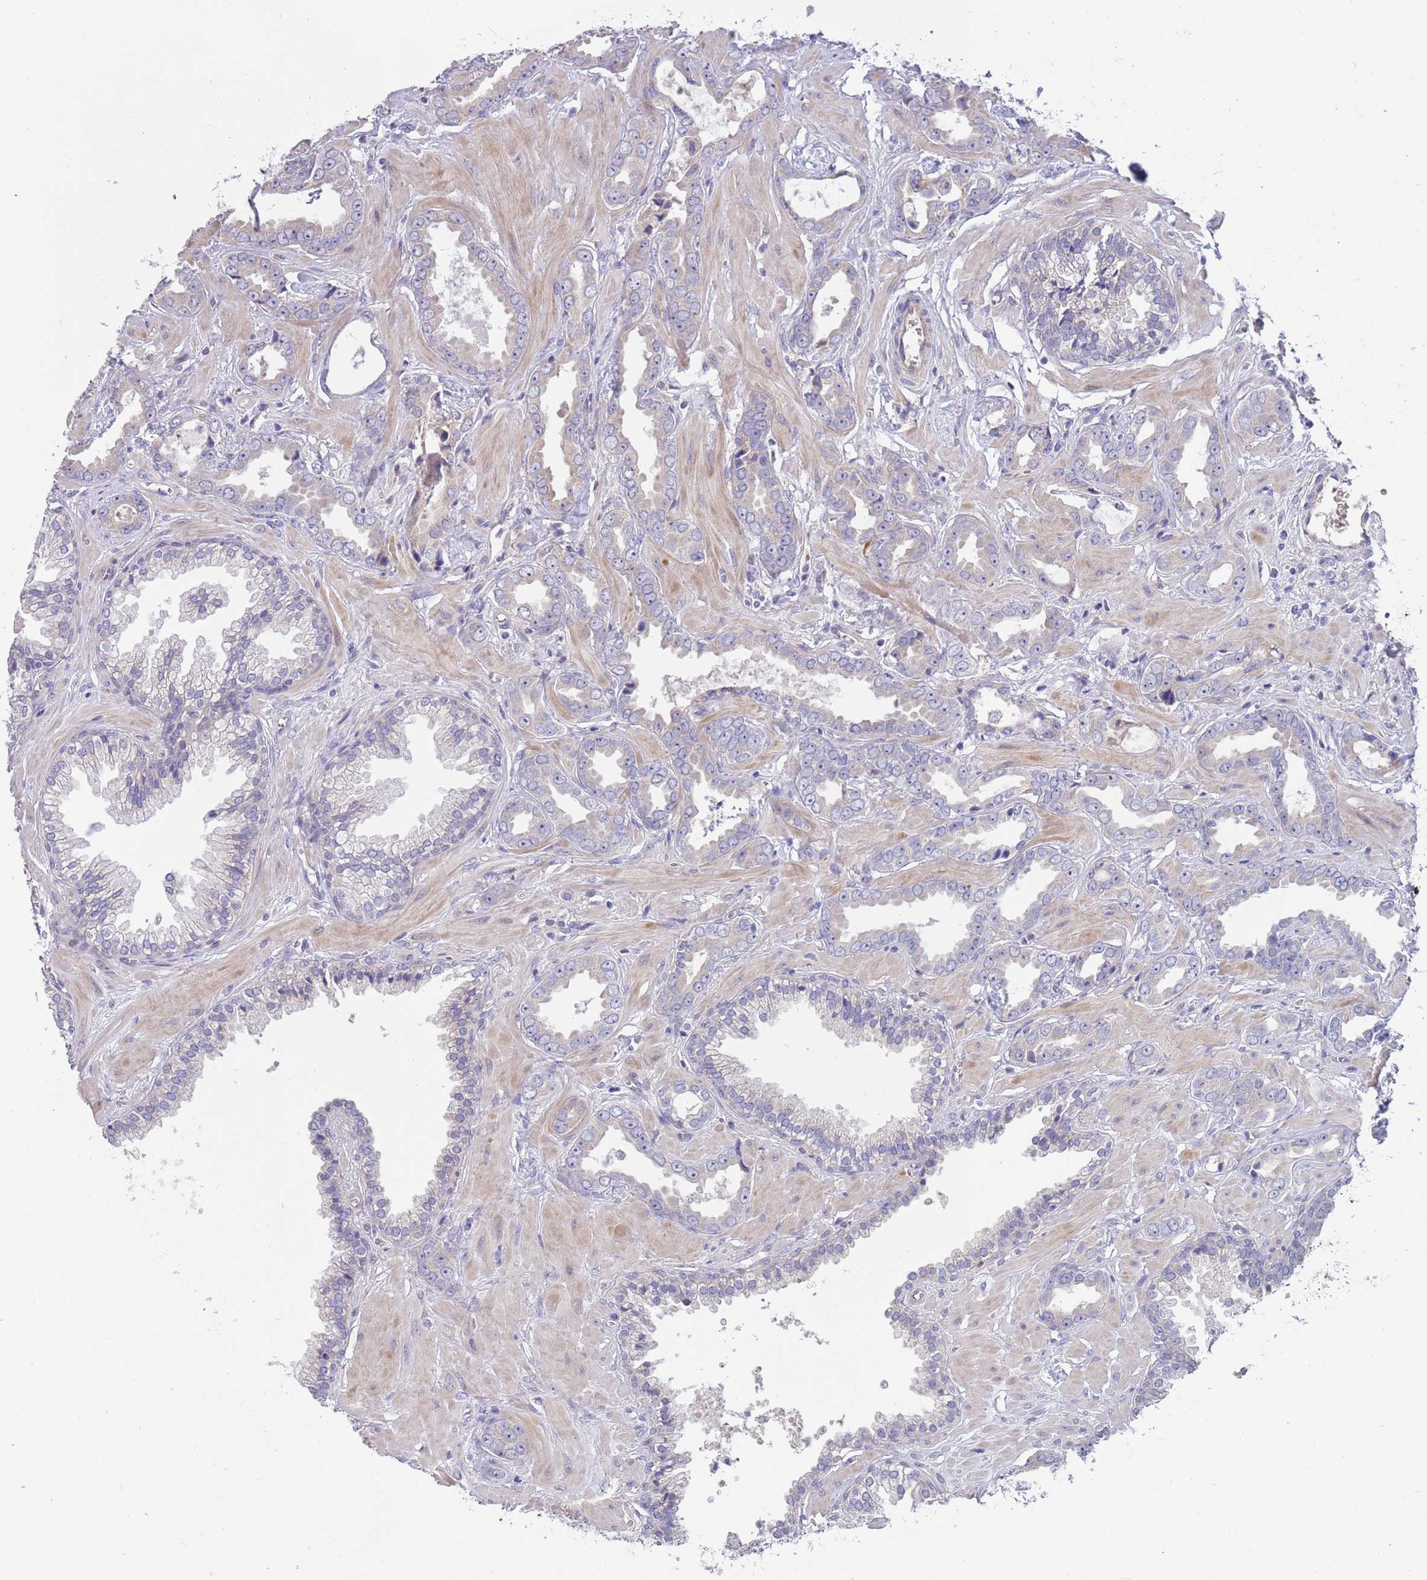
{"staining": {"intensity": "negative", "quantity": "none", "location": "none"}, "tissue": "prostate cancer", "cell_type": "Tumor cells", "image_type": "cancer", "snomed": [{"axis": "morphology", "description": "Adenocarcinoma, Low grade"}, {"axis": "topography", "description": "Prostate"}], "caption": "Prostate cancer stained for a protein using IHC exhibits no staining tumor cells.", "gene": "CABYR", "patient": {"sex": "male", "age": 60}}